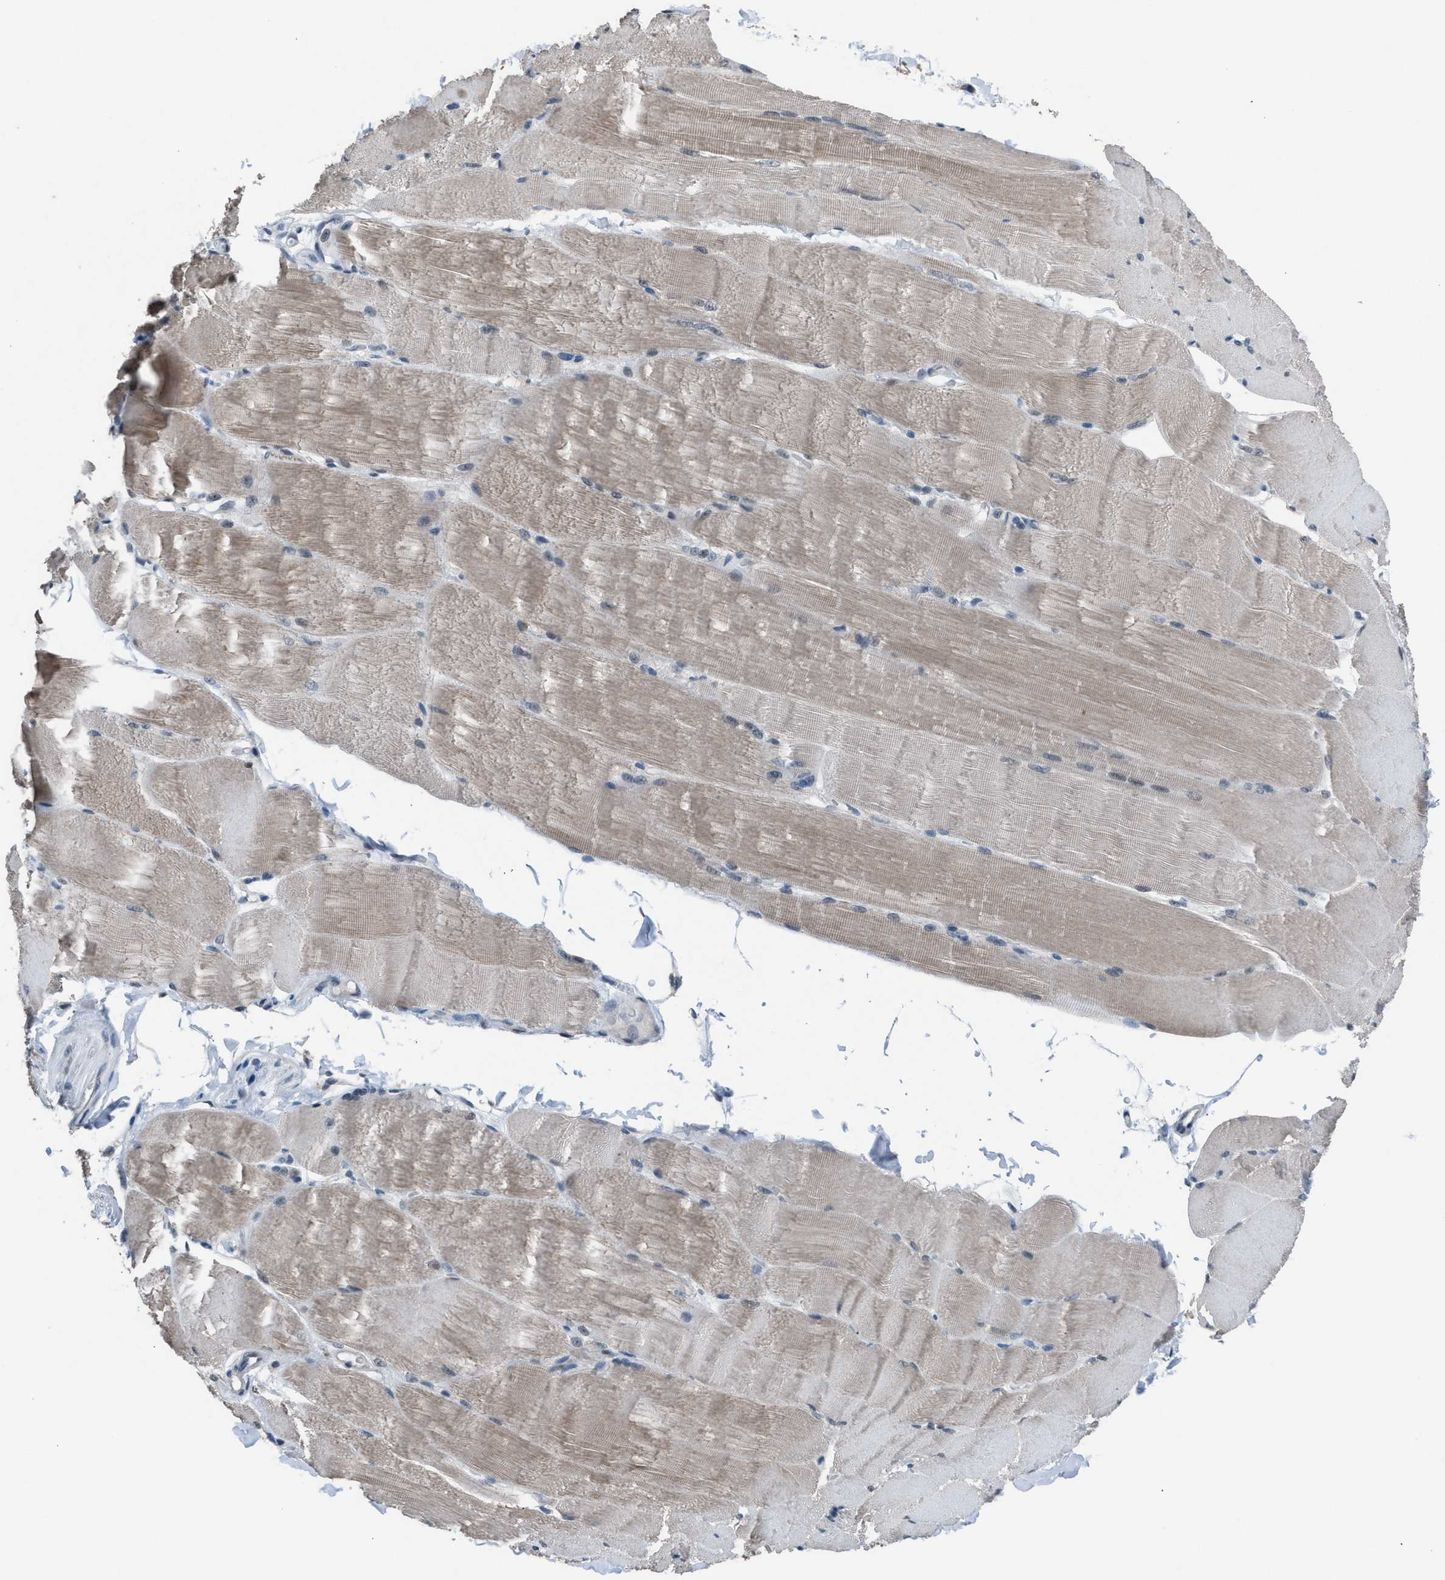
{"staining": {"intensity": "weak", "quantity": ">75%", "location": "cytoplasmic/membranous"}, "tissue": "skeletal muscle", "cell_type": "Myocytes", "image_type": "normal", "snomed": [{"axis": "morphology", "description": "Normal tissue, NOS"}, {"axis": "topography", "description": "Skin"}, {"axis": "topography", "description": "Skeletal muscle"}], "caption": "Immunohistochemical staining of unremarkable human skeletal muscle reveals low levels of weak cytoplasmic/membranous staining in about >75% of myocytes.", "gene": "ZNF276", "patient": {"sex": "male", "age": 83}}